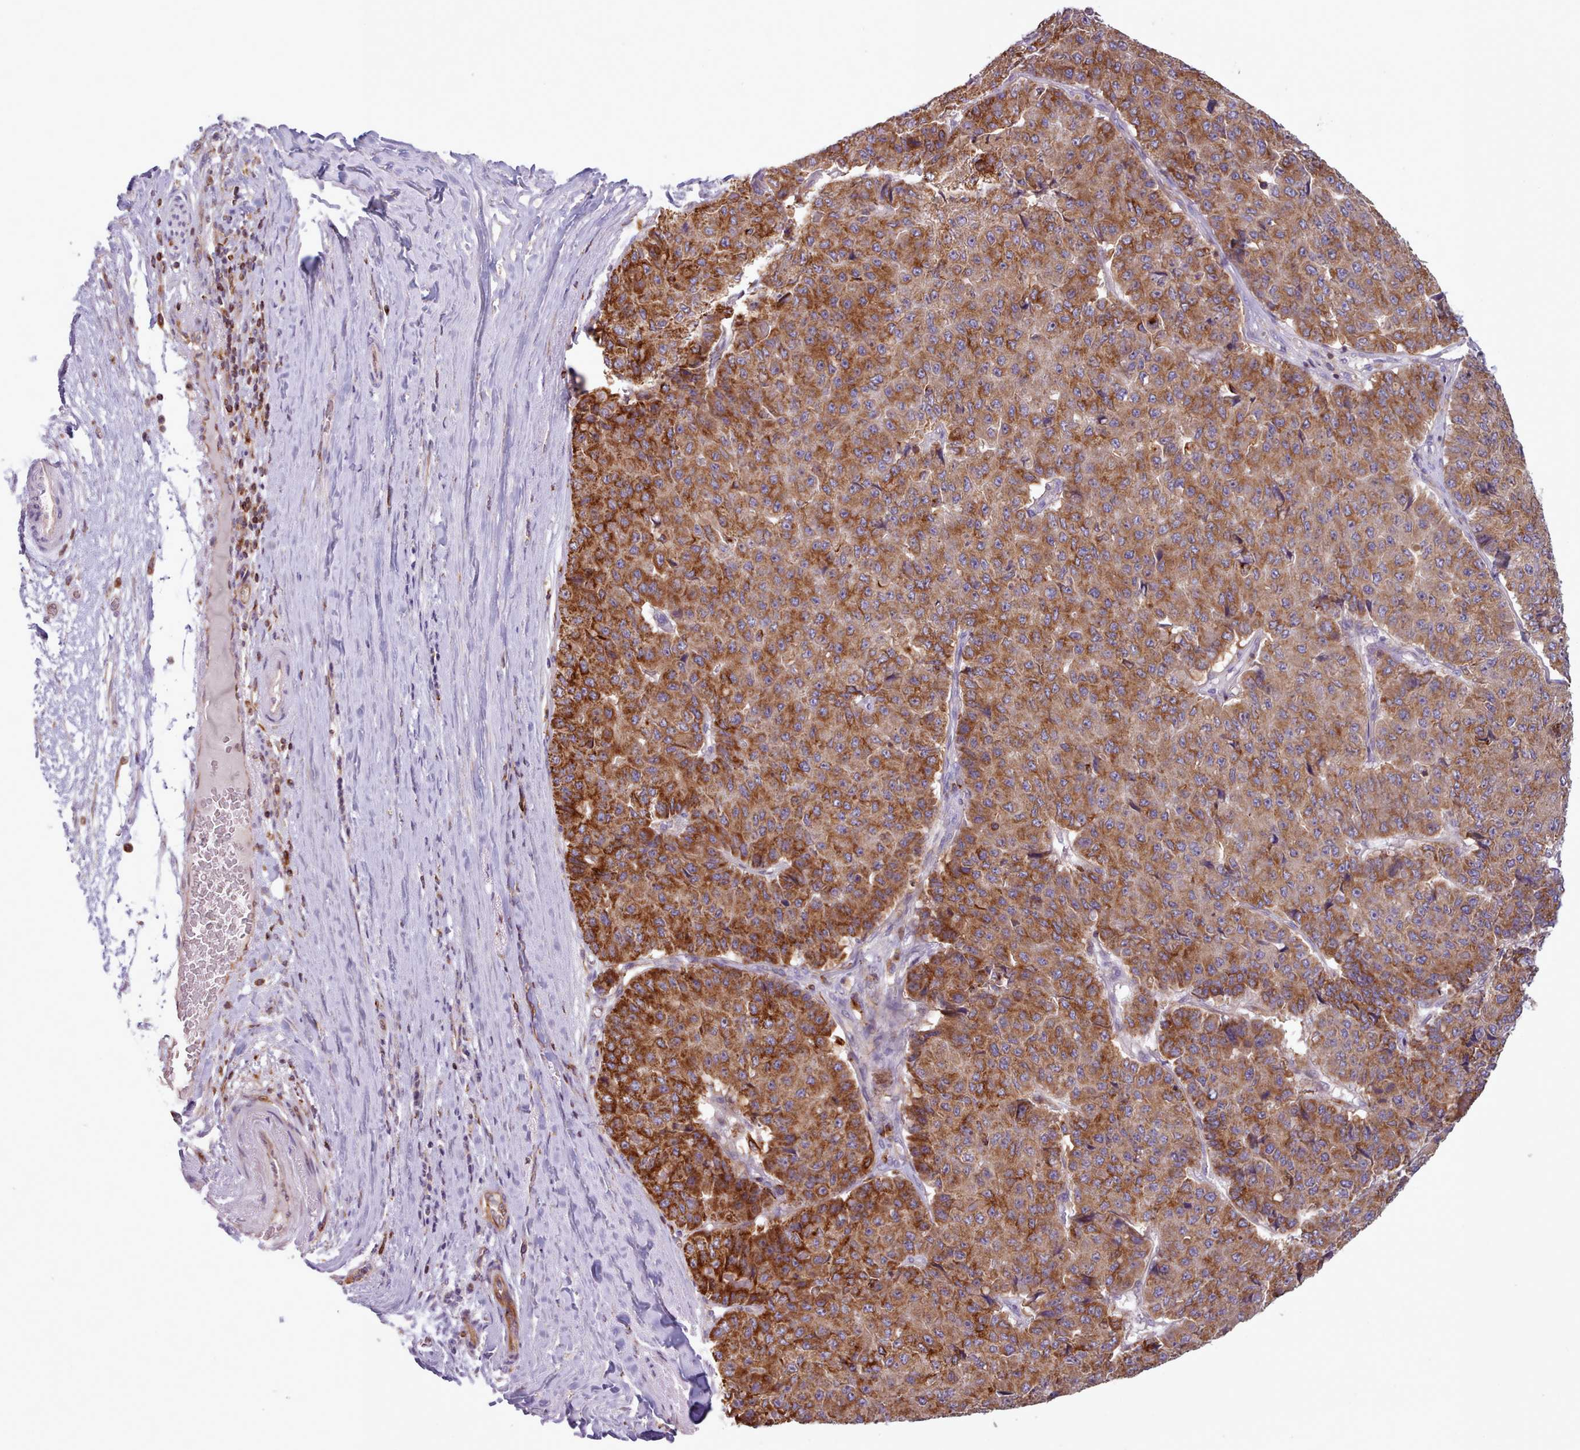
{"staining": {"intensity": "strong", "quantity": ">75%", "location": "cytoplasmic/membranous"}, "tissue": "pancreatic cancer", "cell_type": "Tumor cells", "image_type": "cancer", "snomed": [{"axis": "morphology", "description": "Adenocarcinoma, NOS"}, {"axis": "topography", "description": "Pancreas"}], "caption": "Human pancreatic adenocarcinoma stained with a protein marker exhibits strong staining in tumor cells.", "gene": "CRYBG1", "patient": {"sex": "male", "age": 50}}